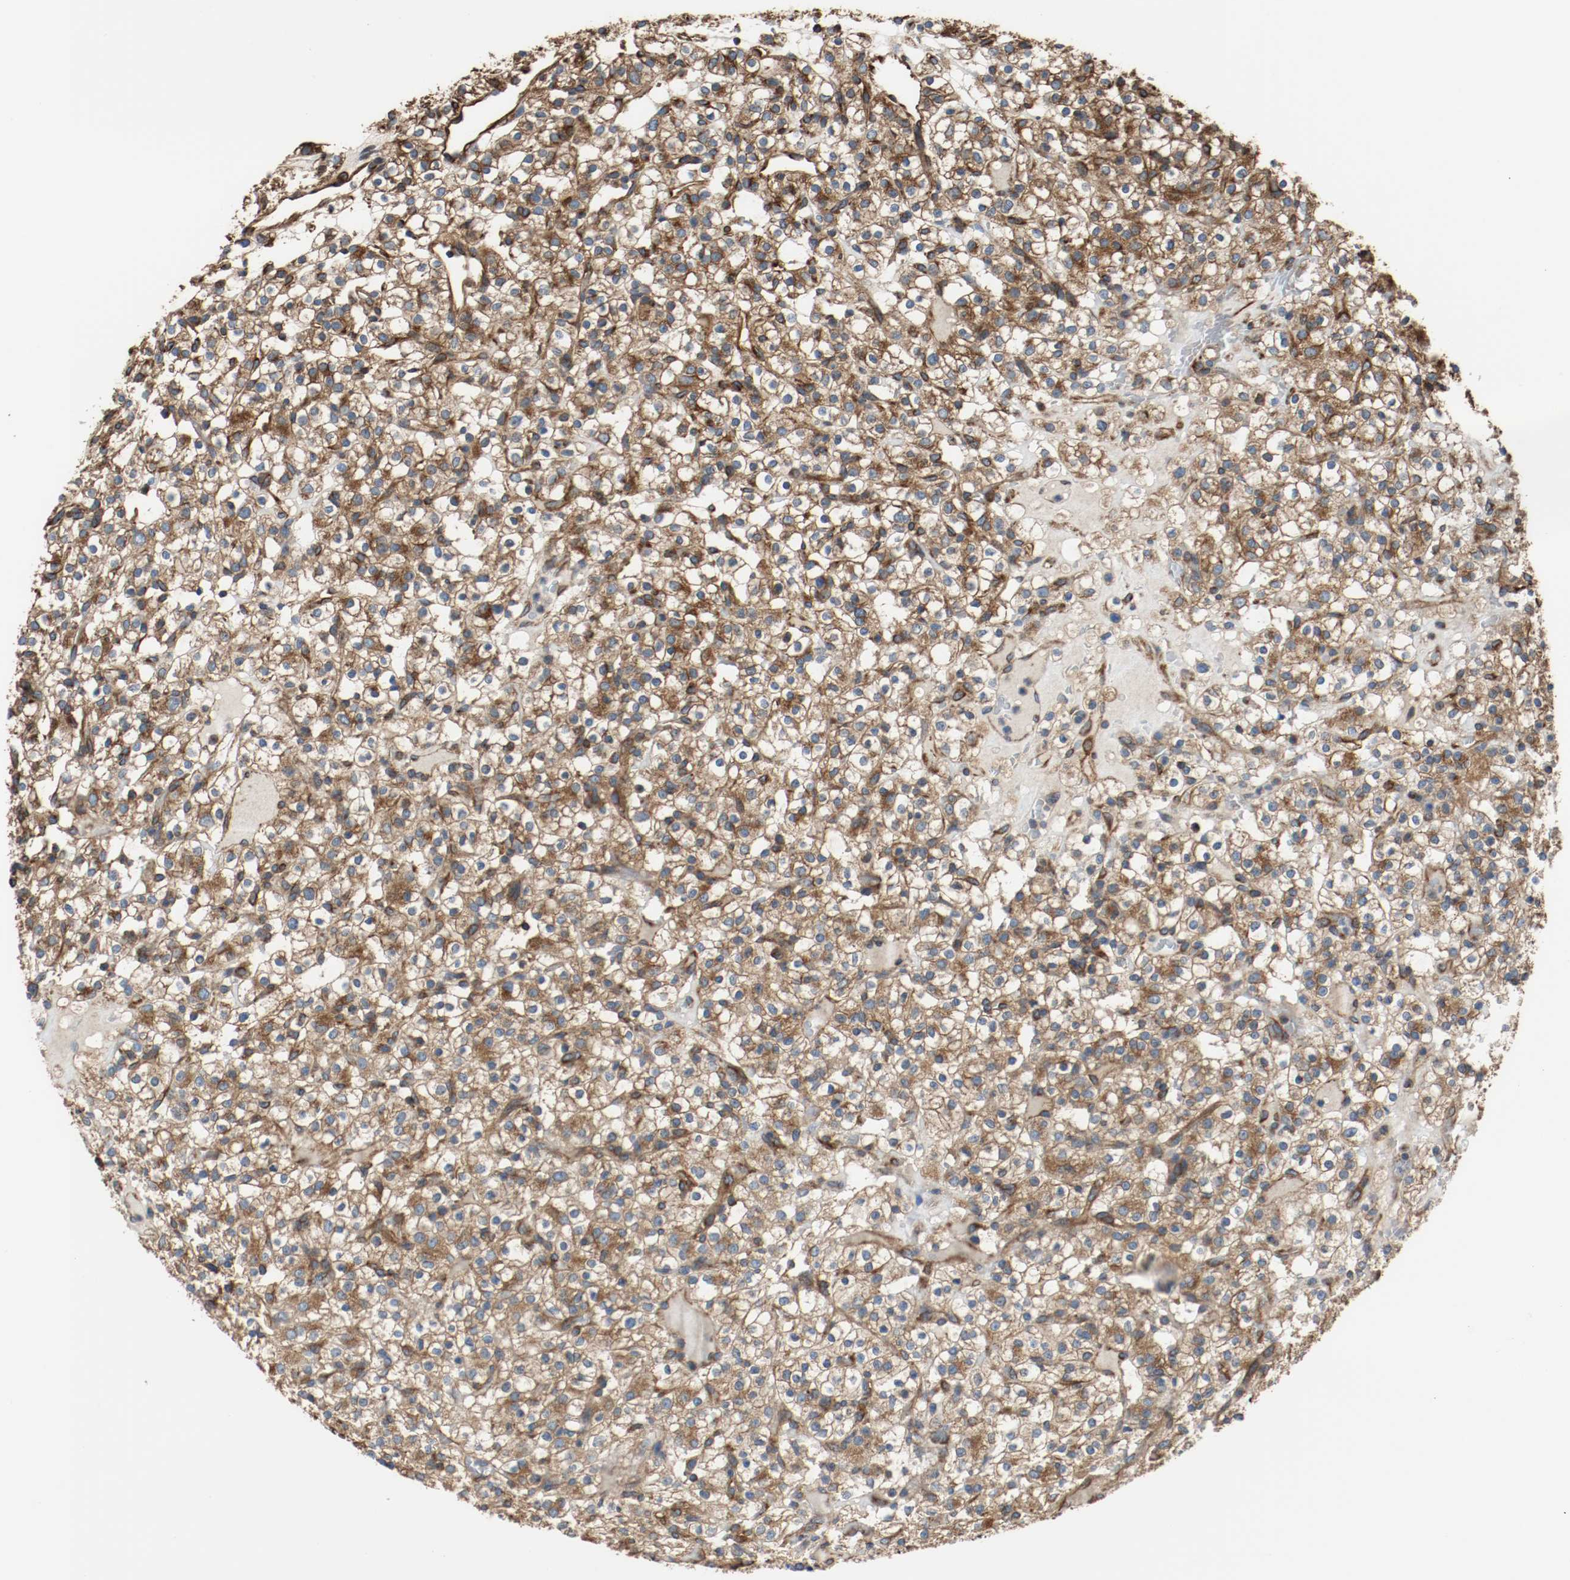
{"staining": {"intensity": "moderate", "quantity": ">75%", "location": "cytoplasmic/membranous"}, "tissue": "renal cancer", "cell_type": "Tumor cells", "image_type": "cancer", "snomed": [{"axis": "morphology", "description": "Normal tissue, NOS"}, {"axis": "morphology", "description": "Adenocarcinoma, NOS"}, {"axis": "topography", "description": "Kidney"}], "caption": "A high-resolution histopathology image shows immunohistochemistry (IHC) staining of renal cancer (adenocarcinoma), which shows moderate cytoplasmic/membranous positivity in about >75% of tumor cells.", "gene": "TUBA3D", "patient": {"sex": "female", "age": 72}}